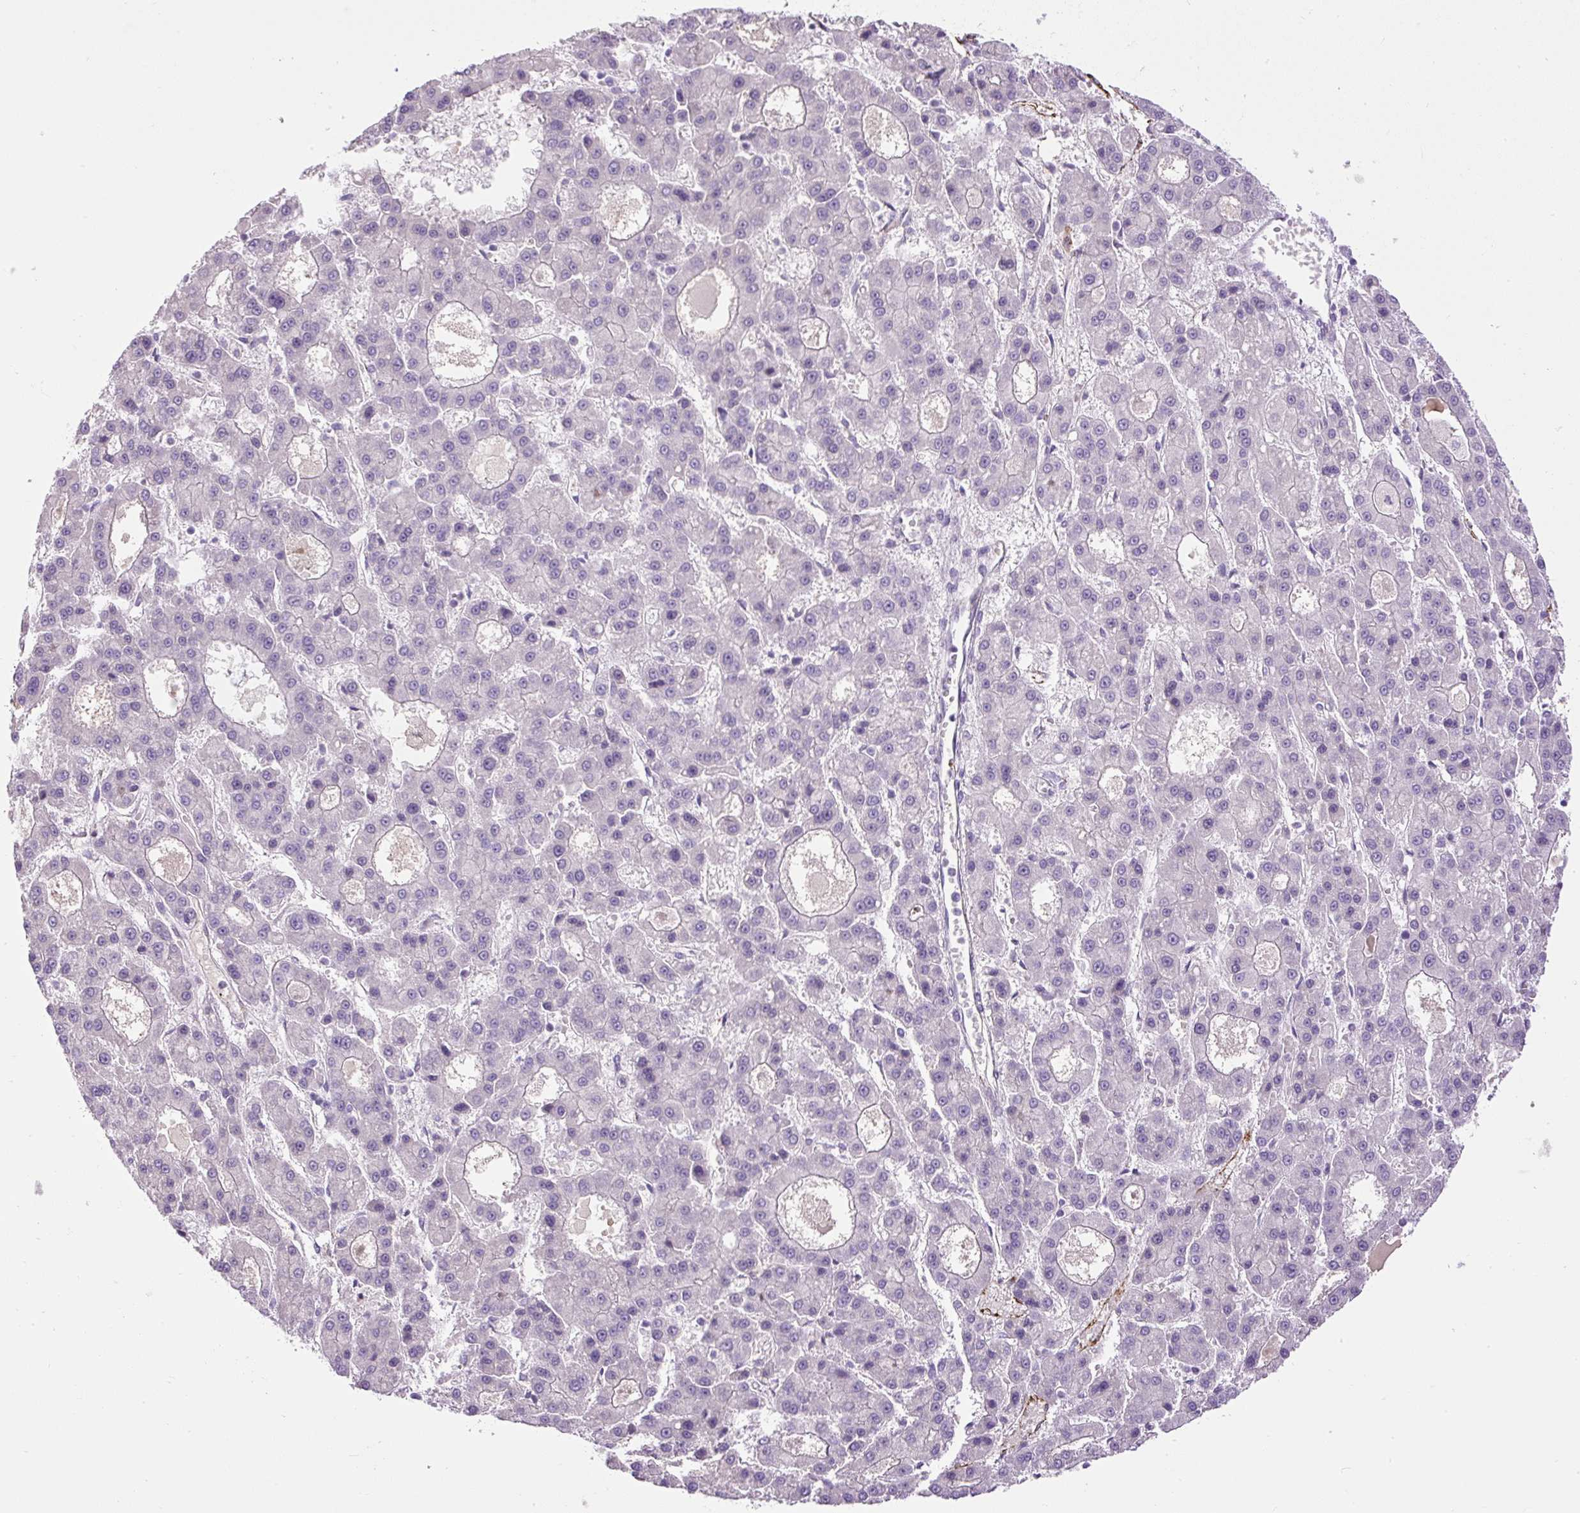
{"staining": {"intensity": "negative", "quantity": "none", "location": "none"}, "tissue": "liver cancer", "cell_type": "Tumor cells", "image_type": "cancer", "snomed": [{"axis": "morphology", "description": "Carcinoma, Hepatocellular, NOS"}, {"axis": "topography", "description": "Liver"}], "caption": "High power microscopy histopathology image of an immunohistochemistry (IHC) micrograph of hepatocellular carcinoma (liver), revealing no significant staining in tumor cells.", "gene": "LEFTY2", "patient": {"sex": "male", "age": 70}}